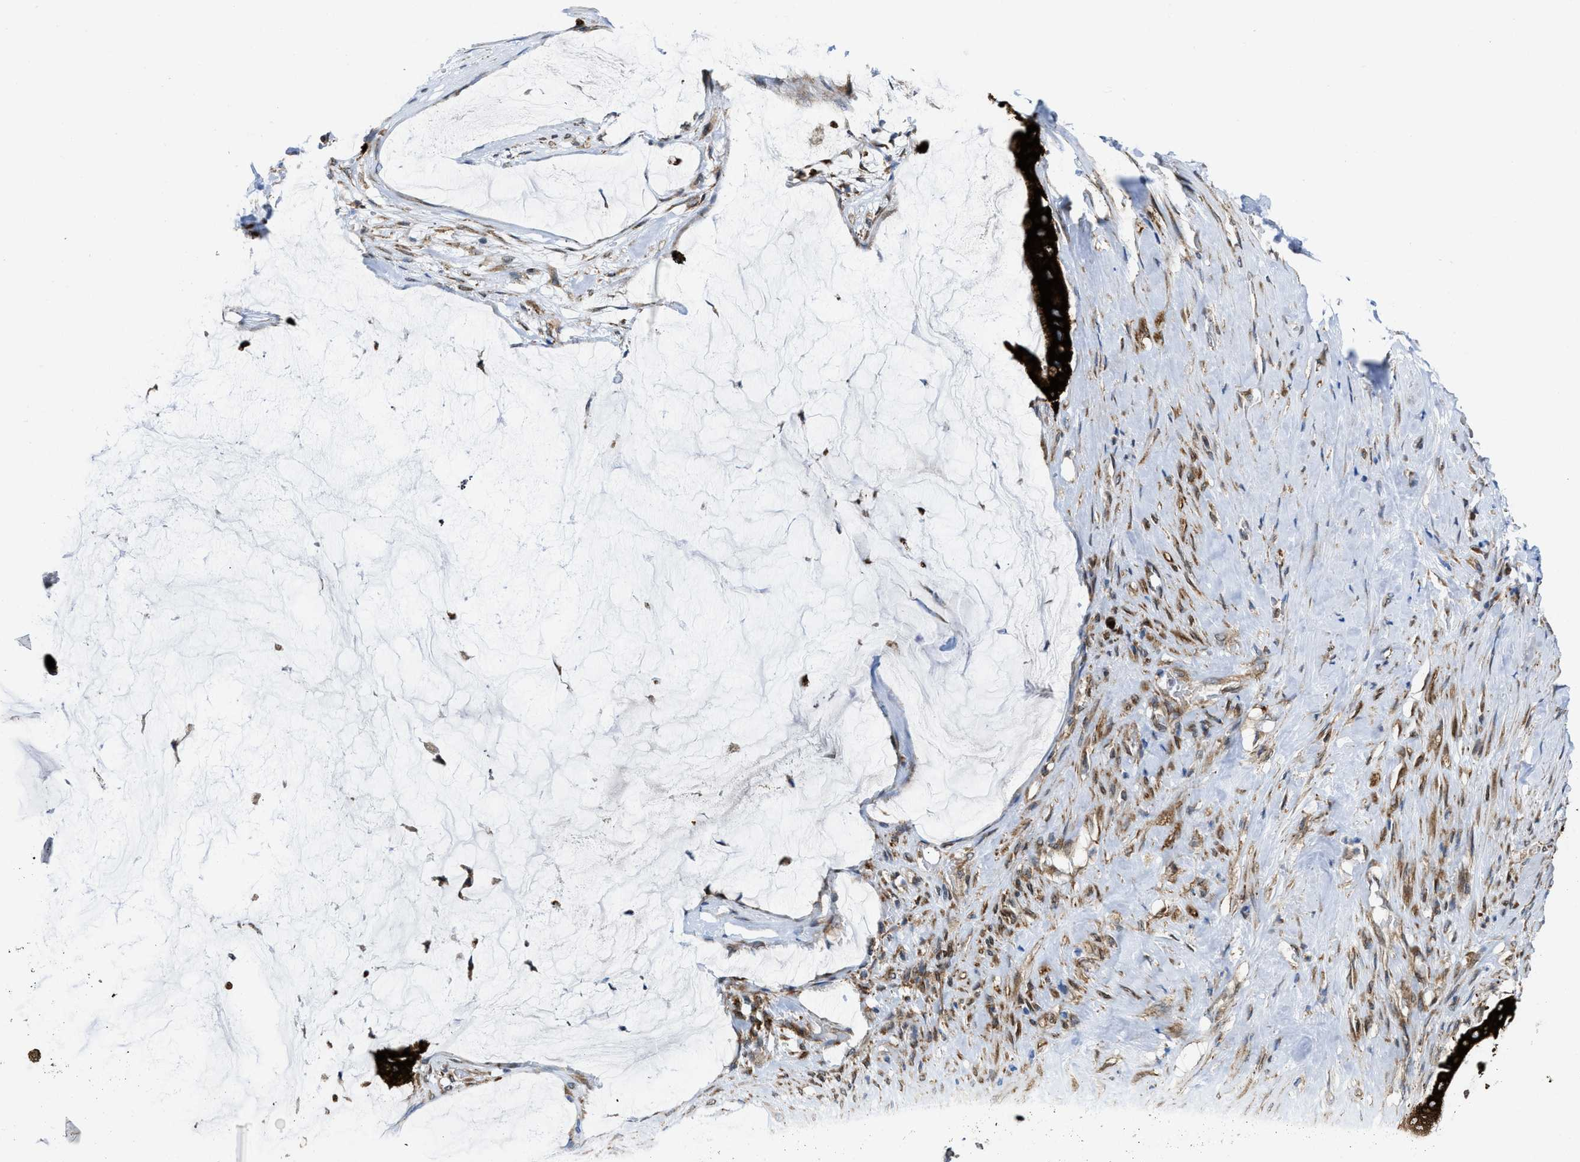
{"staining": {"intensity": "strong", "quantity": ">75%", "location": "cytoplasmic/membranous"}, "tissue": "pancreatic cancer", "cell_type": "Tumor cells", "image_type": "cancer", "snomed": [{"axis": "morphology", "description": "Adenocarcinoma, NOS"}, {"axis": "topography", "description": "Pancreas"}], "caption": "An immunohistochemistry photomicrograph of neoplastic tissue is shown. Protein staining in brown highlights strong cytoplasmic/membranous positivity in pancreatic adenocarcinoma within tumor cells. Nuclei are stained in blue.", "gene": "ERLIN2", "patient": {"sex": "male", "age": 41}}